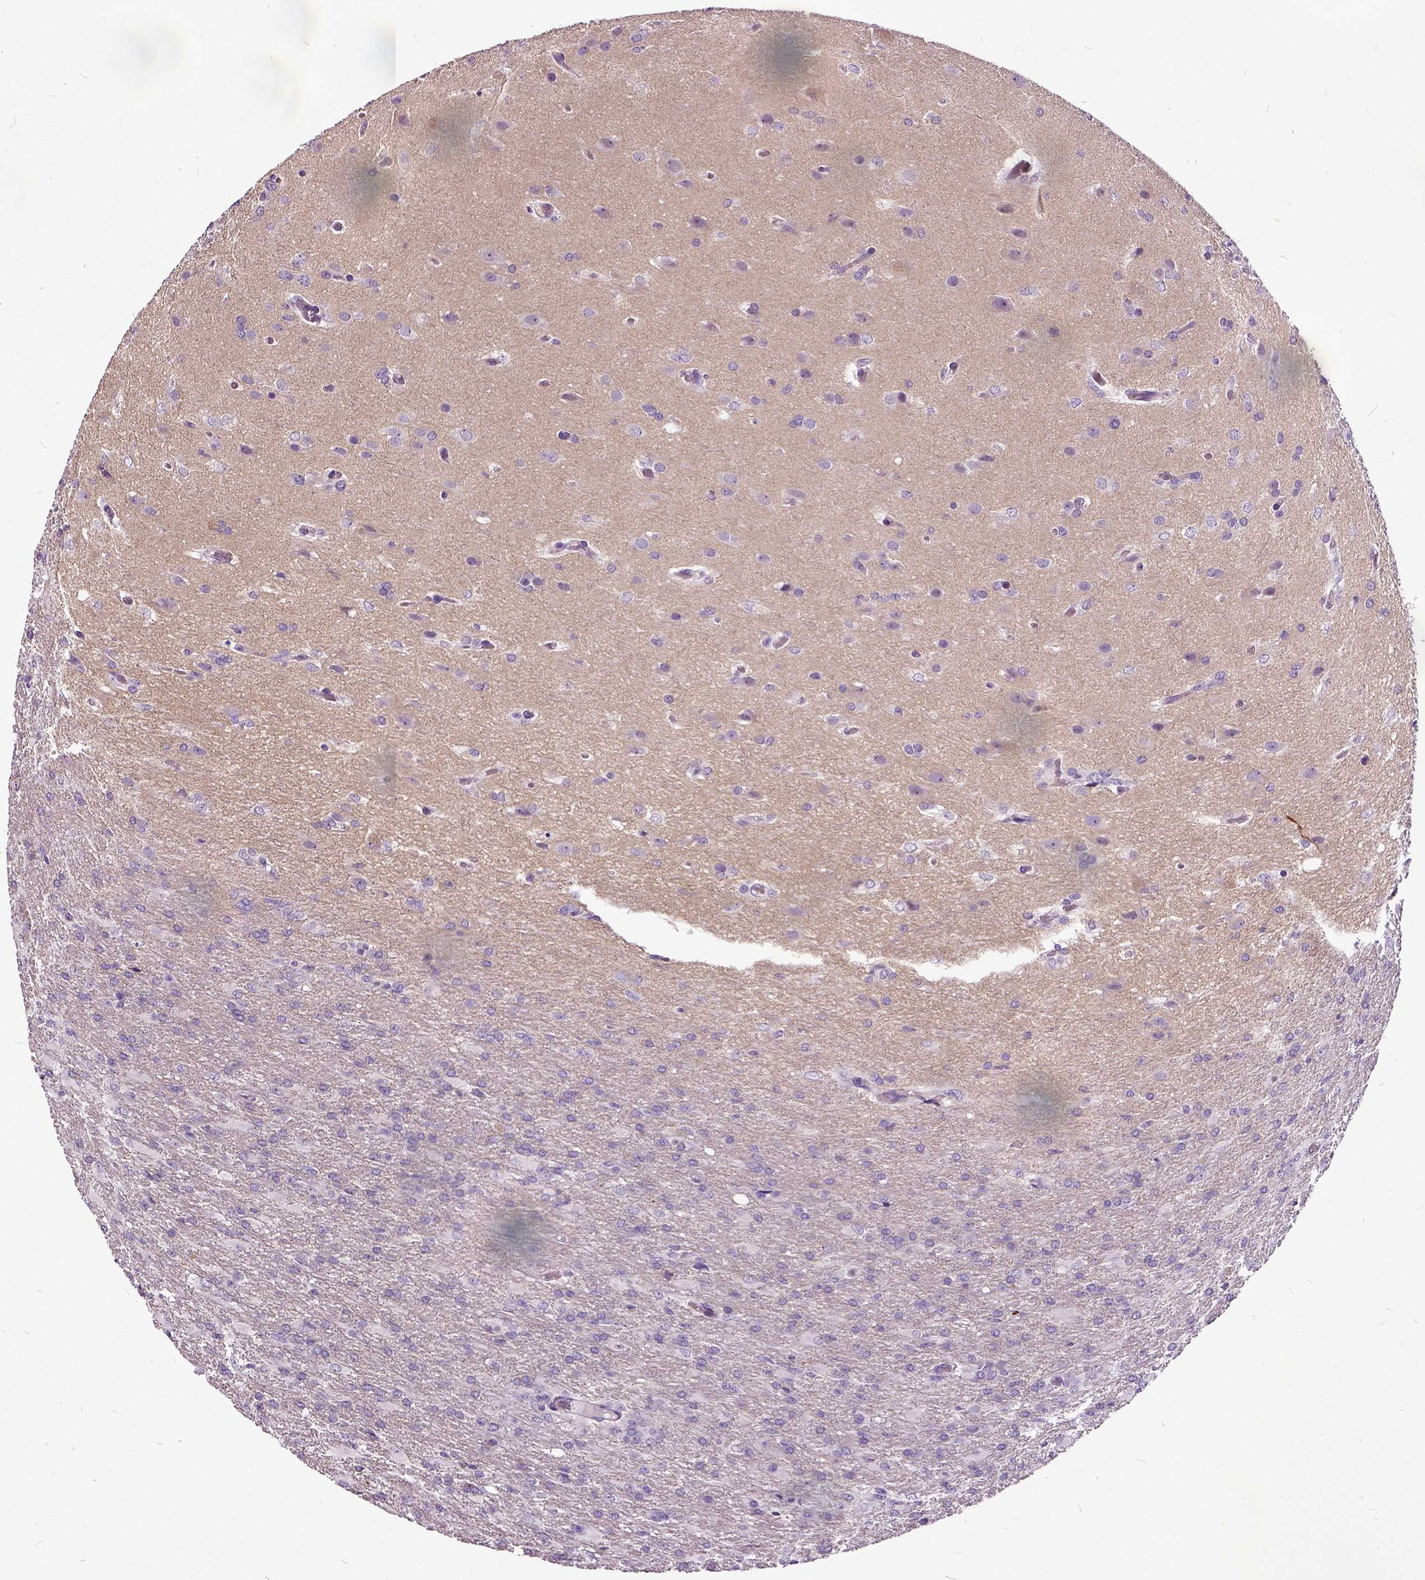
{"staining": {"intensity": "negative", "quantity": "none", "location": "none"}, "tissue": "glioma", "cell_type": "Tumor cells", "image_type": "cancer", "snomed": [{"axis": "morphology", "description": "Glioma, malignant, High grade"}, {"axis": "topography", "description": "Brain"}], "caption": "Tumor cells are negative for protein expression in human glioma.", "gene": "ILRUN", "patient": {"sex": "male", "age": 68}}